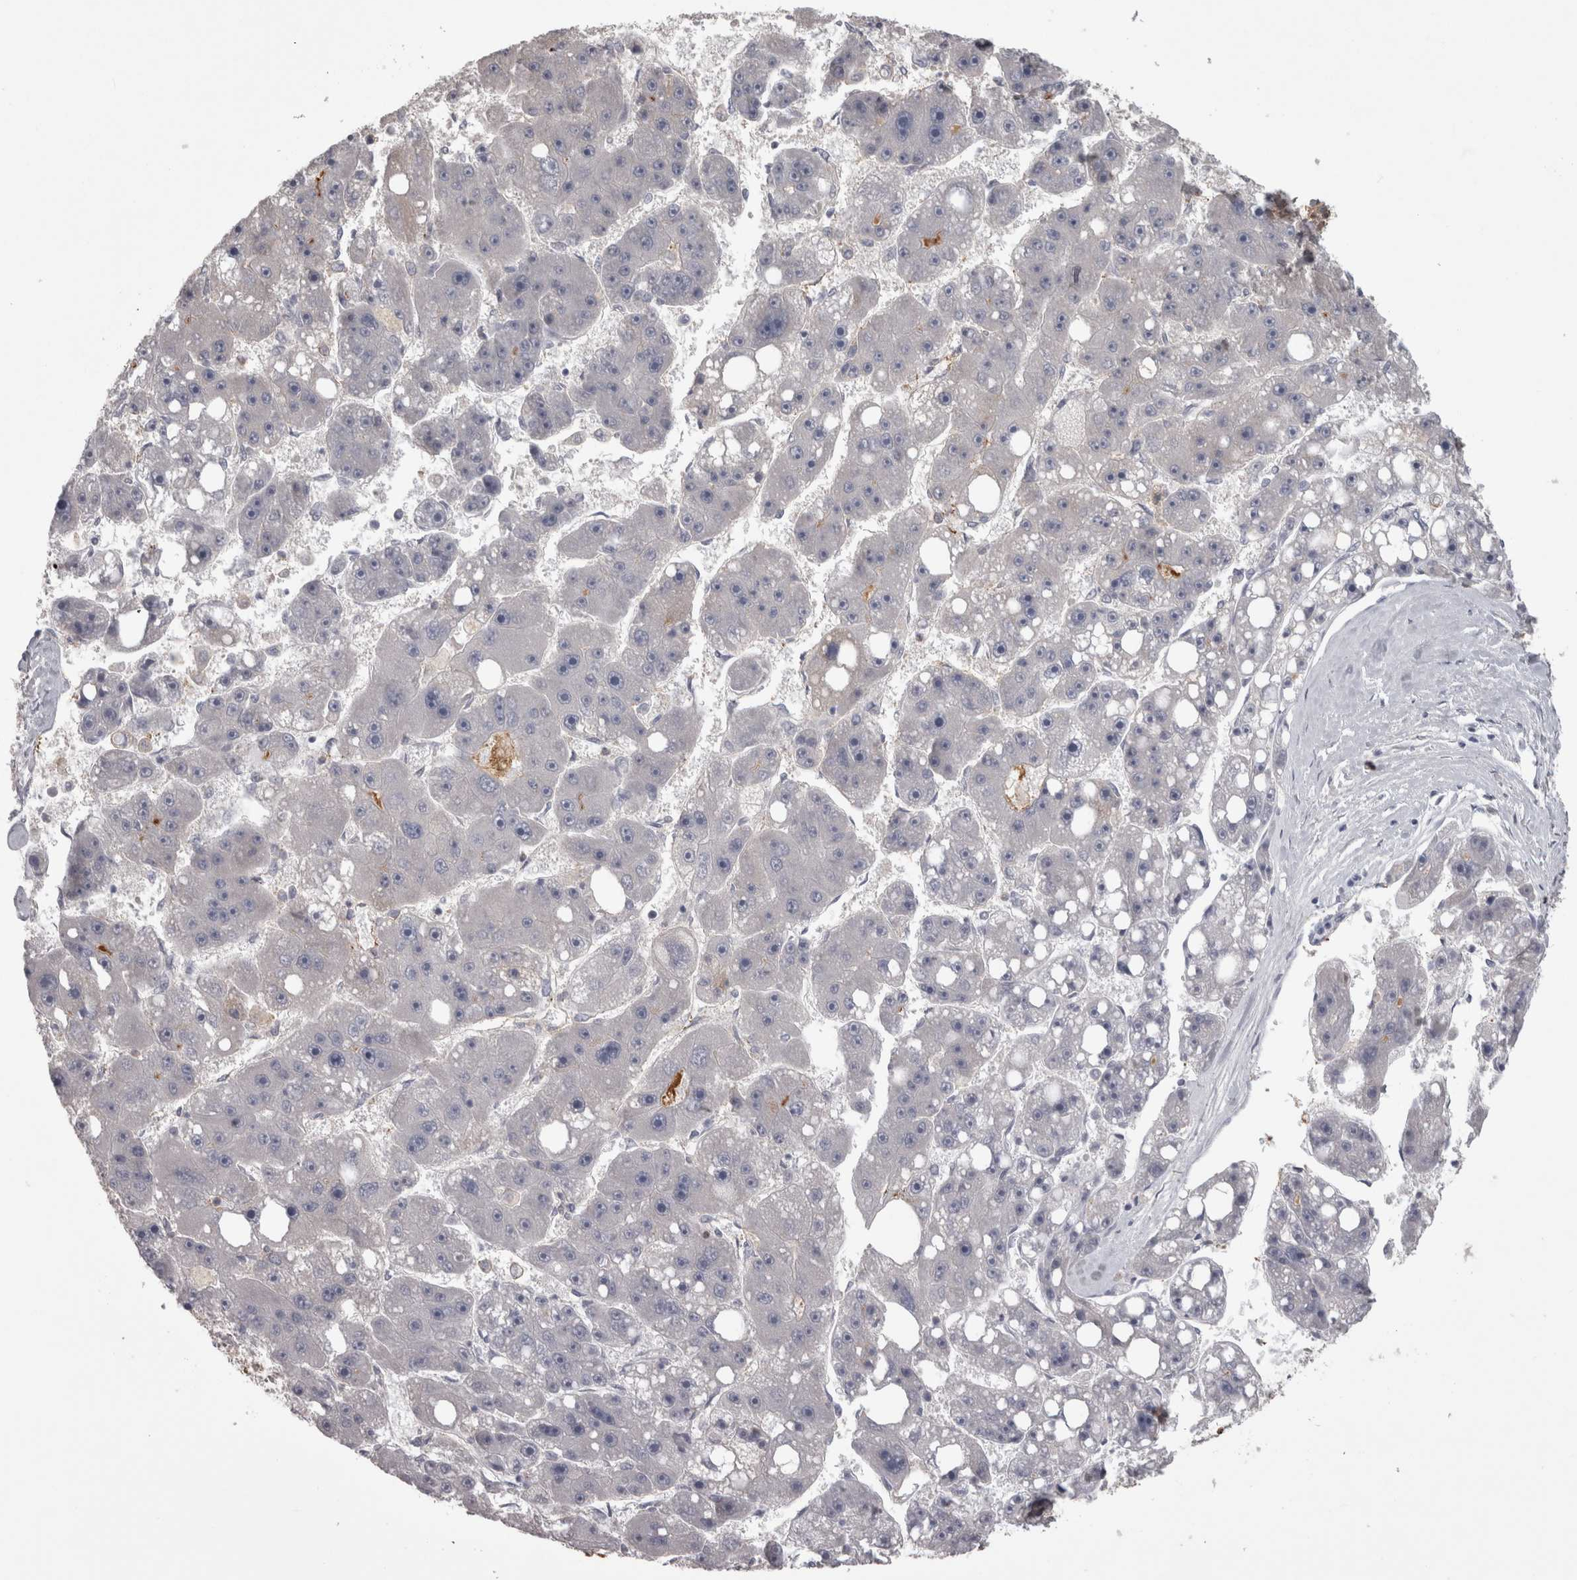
{"staining": {"intensity": "negative", "quantity": "none", "location": "none"}, "tissue": "liver cancer", "cell_type": "Tumor cells", "image_type": "cancer", "snomed": [{"axis": "morphology", "description": "Carcinoma, Hepatocellular, NOS"}, {"axis": "topography", "description": "Liver"}], "caption": "High magnification brightfield microscopy of liver cancer (hepatocellular carcinoma) stained with DAB (brown) and counterstained with hematoxylin (blue): tumor cells show no significant expression.", "gene": "SAA4", "patient": {"sex": "female", "age": 61}}